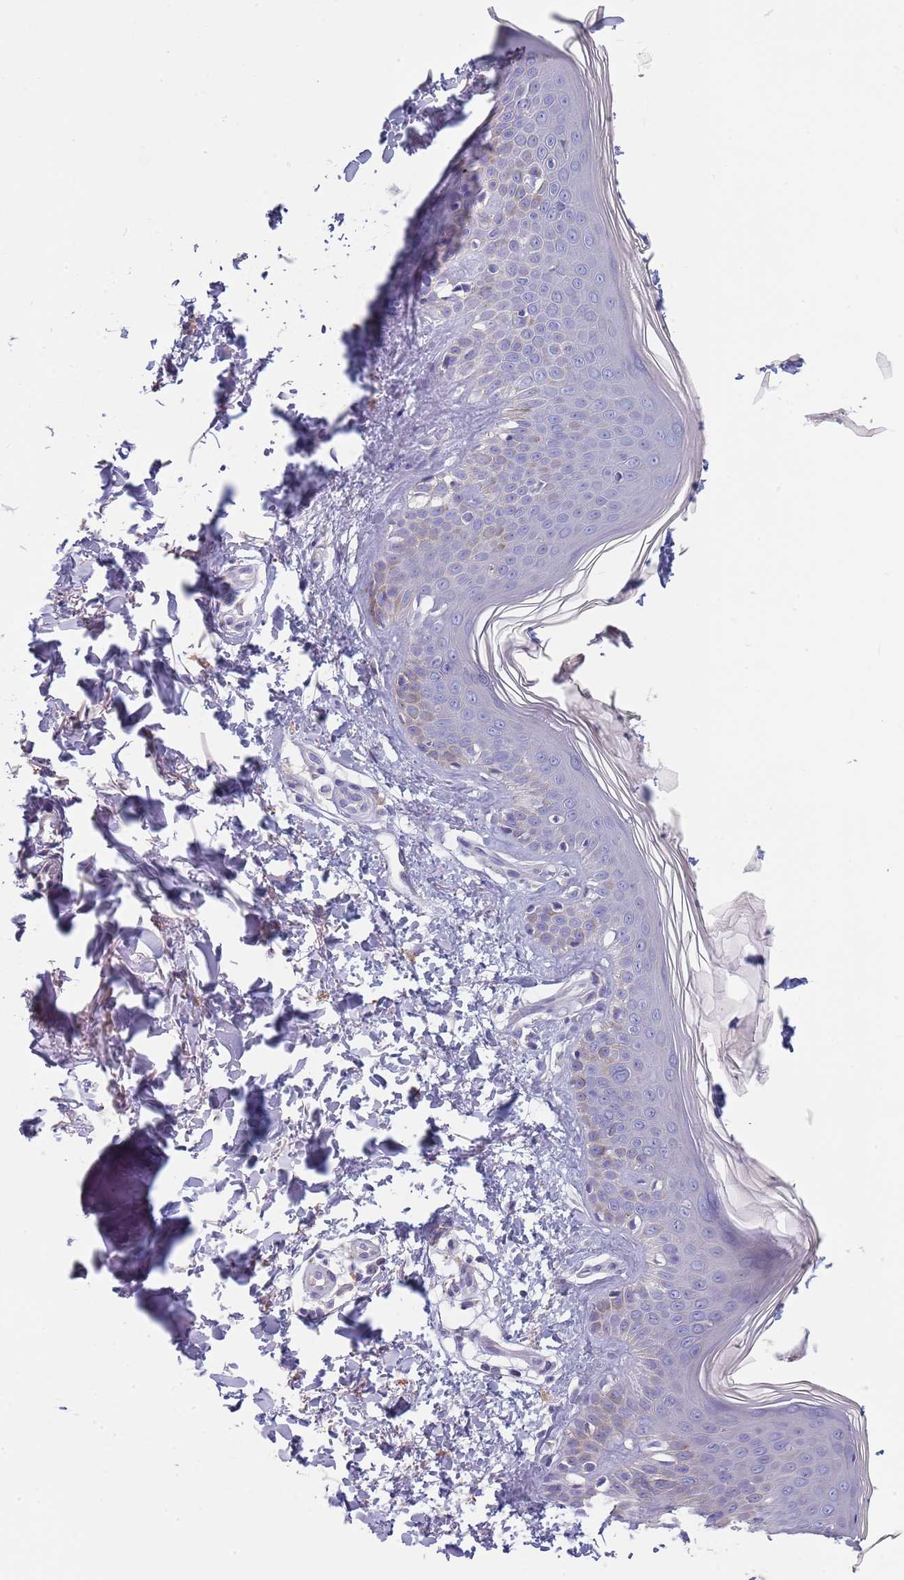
{"staining": {"intensity": "negative", "quantity": "none", "location": "none"}, "tissue": "skin", "cell_type": "Fibroblasts", "image_type": "normal", "snomed": [{"axis": "morphology", "description": "Normal tissue, NOS"}, {"axis": "topography", "description": "Skin"}], "caption": "Immunohistochemistry photomicrograph of normal skin: human skin stained with DAB (3,3'-diaminobenzidine) reveals no significant protein expression in fibroblasts.", "gene": "MAN1C1", "patient": {"sex": "male", "age": 37}}